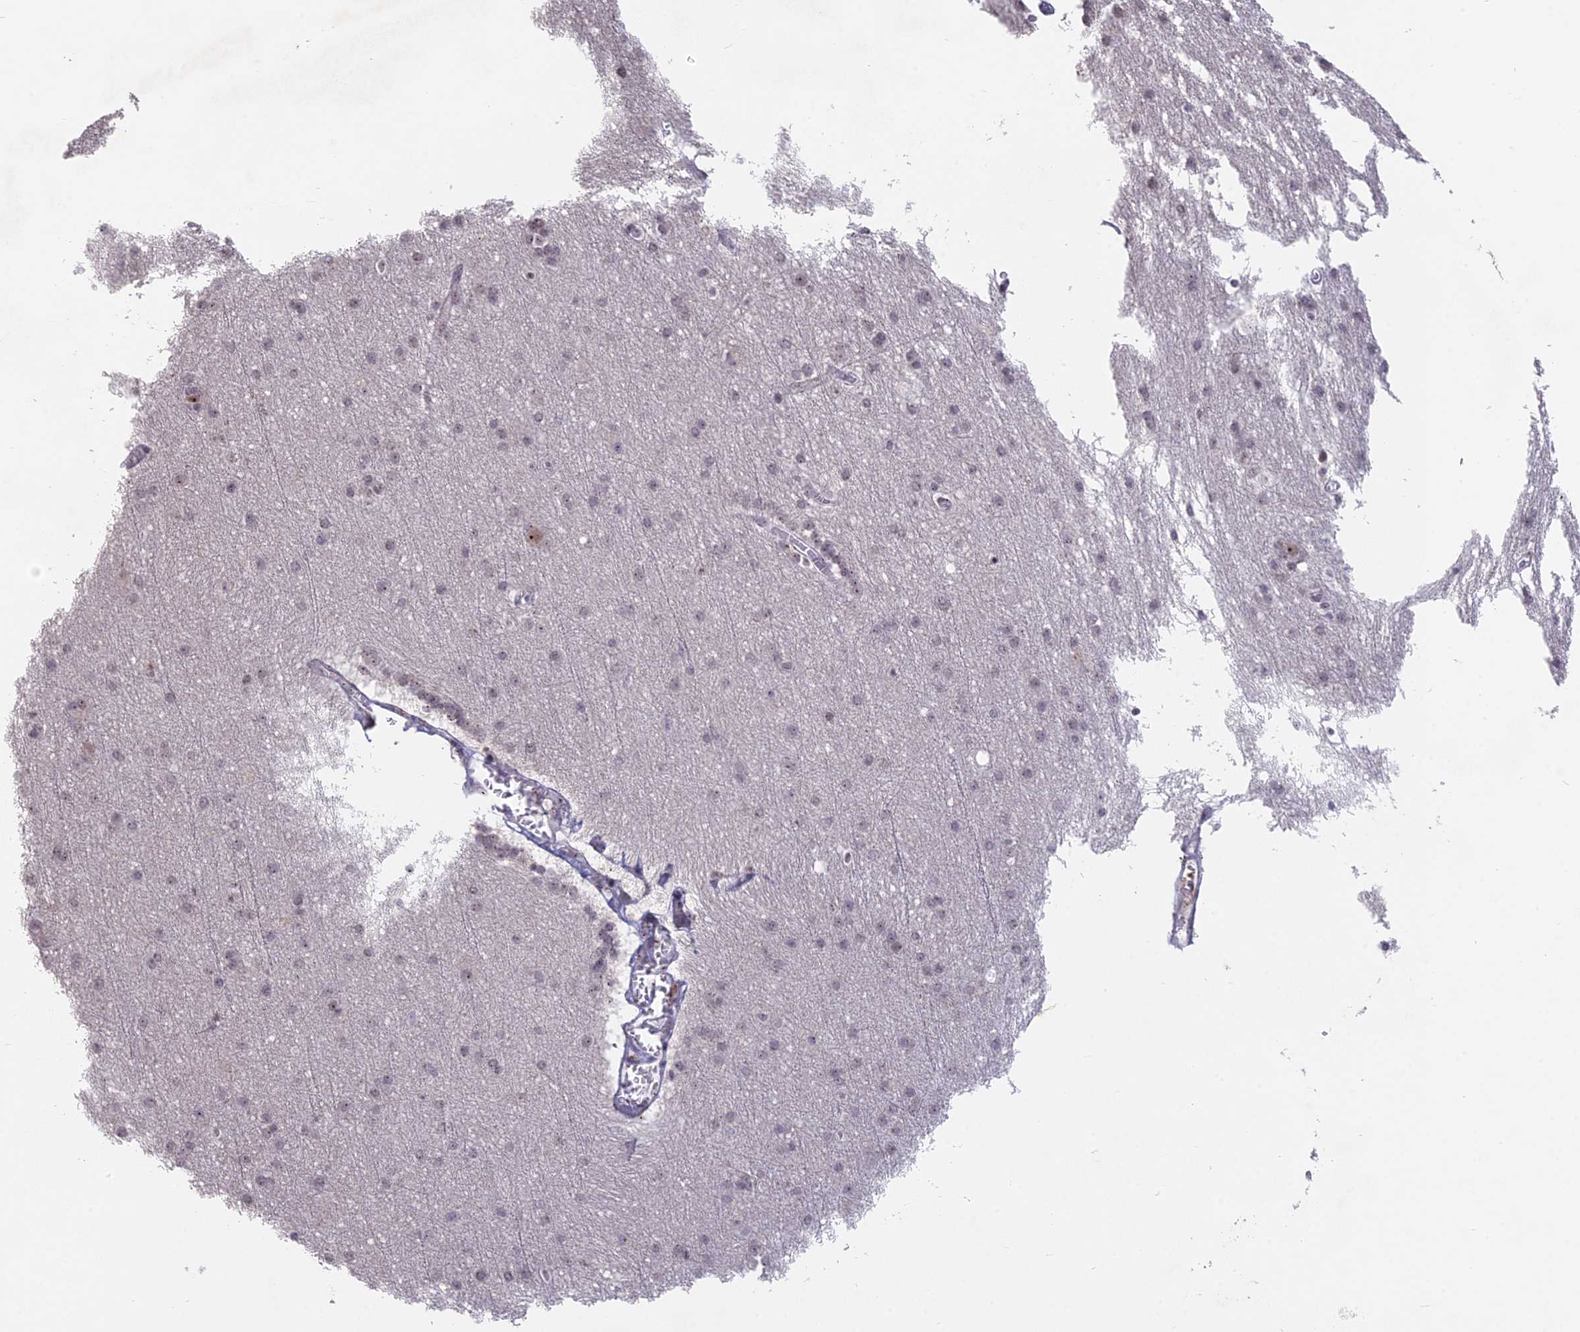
{"staining": {"intensity": "negative", "quantity": "none", "location": "none"}, "tissue": "cerebral cortex", "cell_type": "Endothelial cells", "image_type": "normal", "snomed": [{"axis": "morphology", "description": "Normal tissue, NOS"}, {"axis": "topography", "description": "Cerebral cortex"}], "caption": "This micrograph is of unremarkable cerebral cortex stained with IHC to label a protein in brown with the nuclei are counter-stained blue. There is no staining in endothelial cells.", "gene": "FAM131A", "patient": {"sex": "male", "age": 54}}